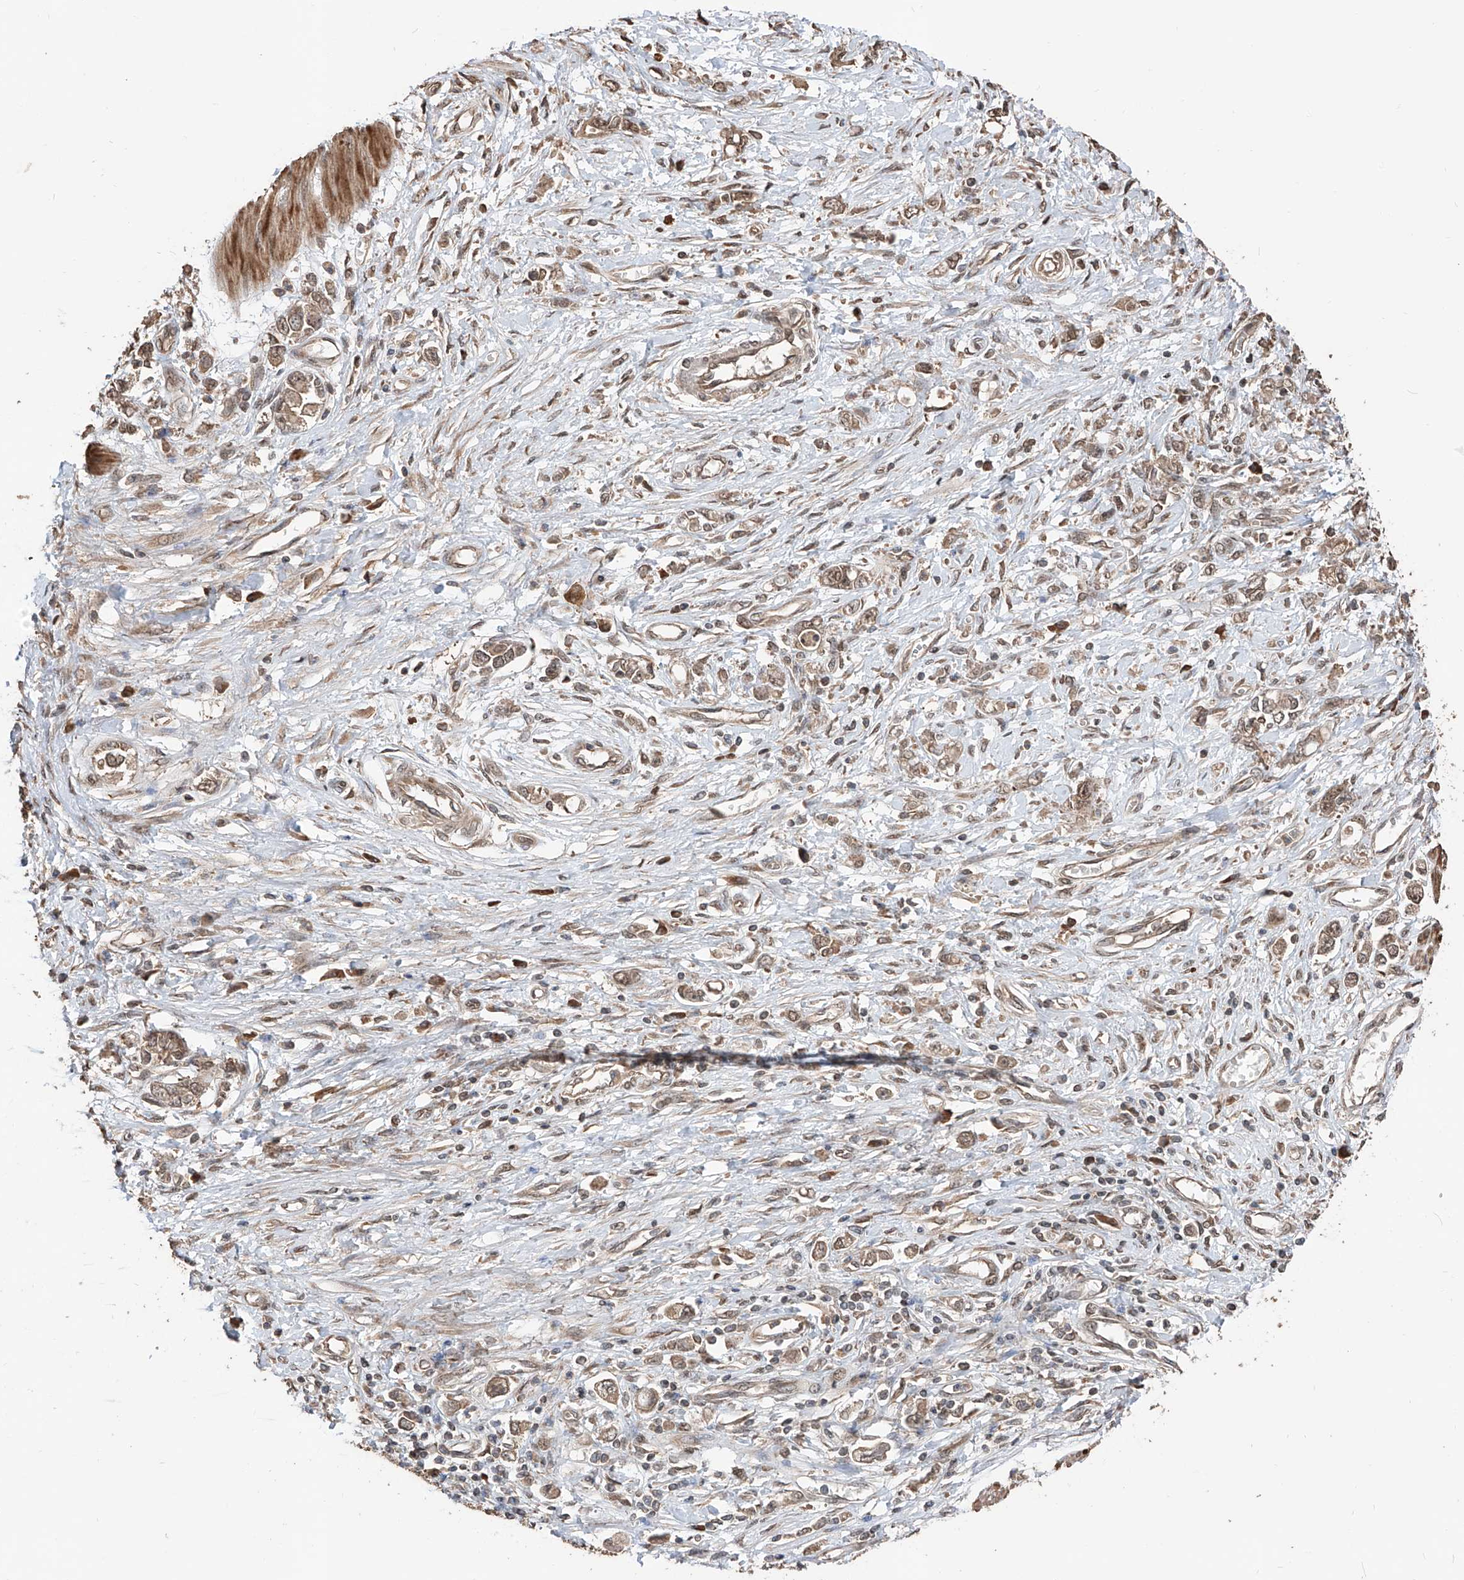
{"staining": {"intensity": "weak", "quantity": ">75%", "location": "cytoplasmic/membranous"}, "tissue": "stomach cancer", "cell_type": "Tumor cells", "image_type": "cancer", "snomed": [{"axis": "morphology", "description": "Adenocarcinoma, NOS"}, {"axis": "topography", "description": "Stomach"}], "caption": "Stomach cancer stained with IHC exhibits weak cytoplasmic/membranous staining in about >75% of tumor cells.", "gene": "FAM135A", "patient": {"sex": "female", "age": 76}}